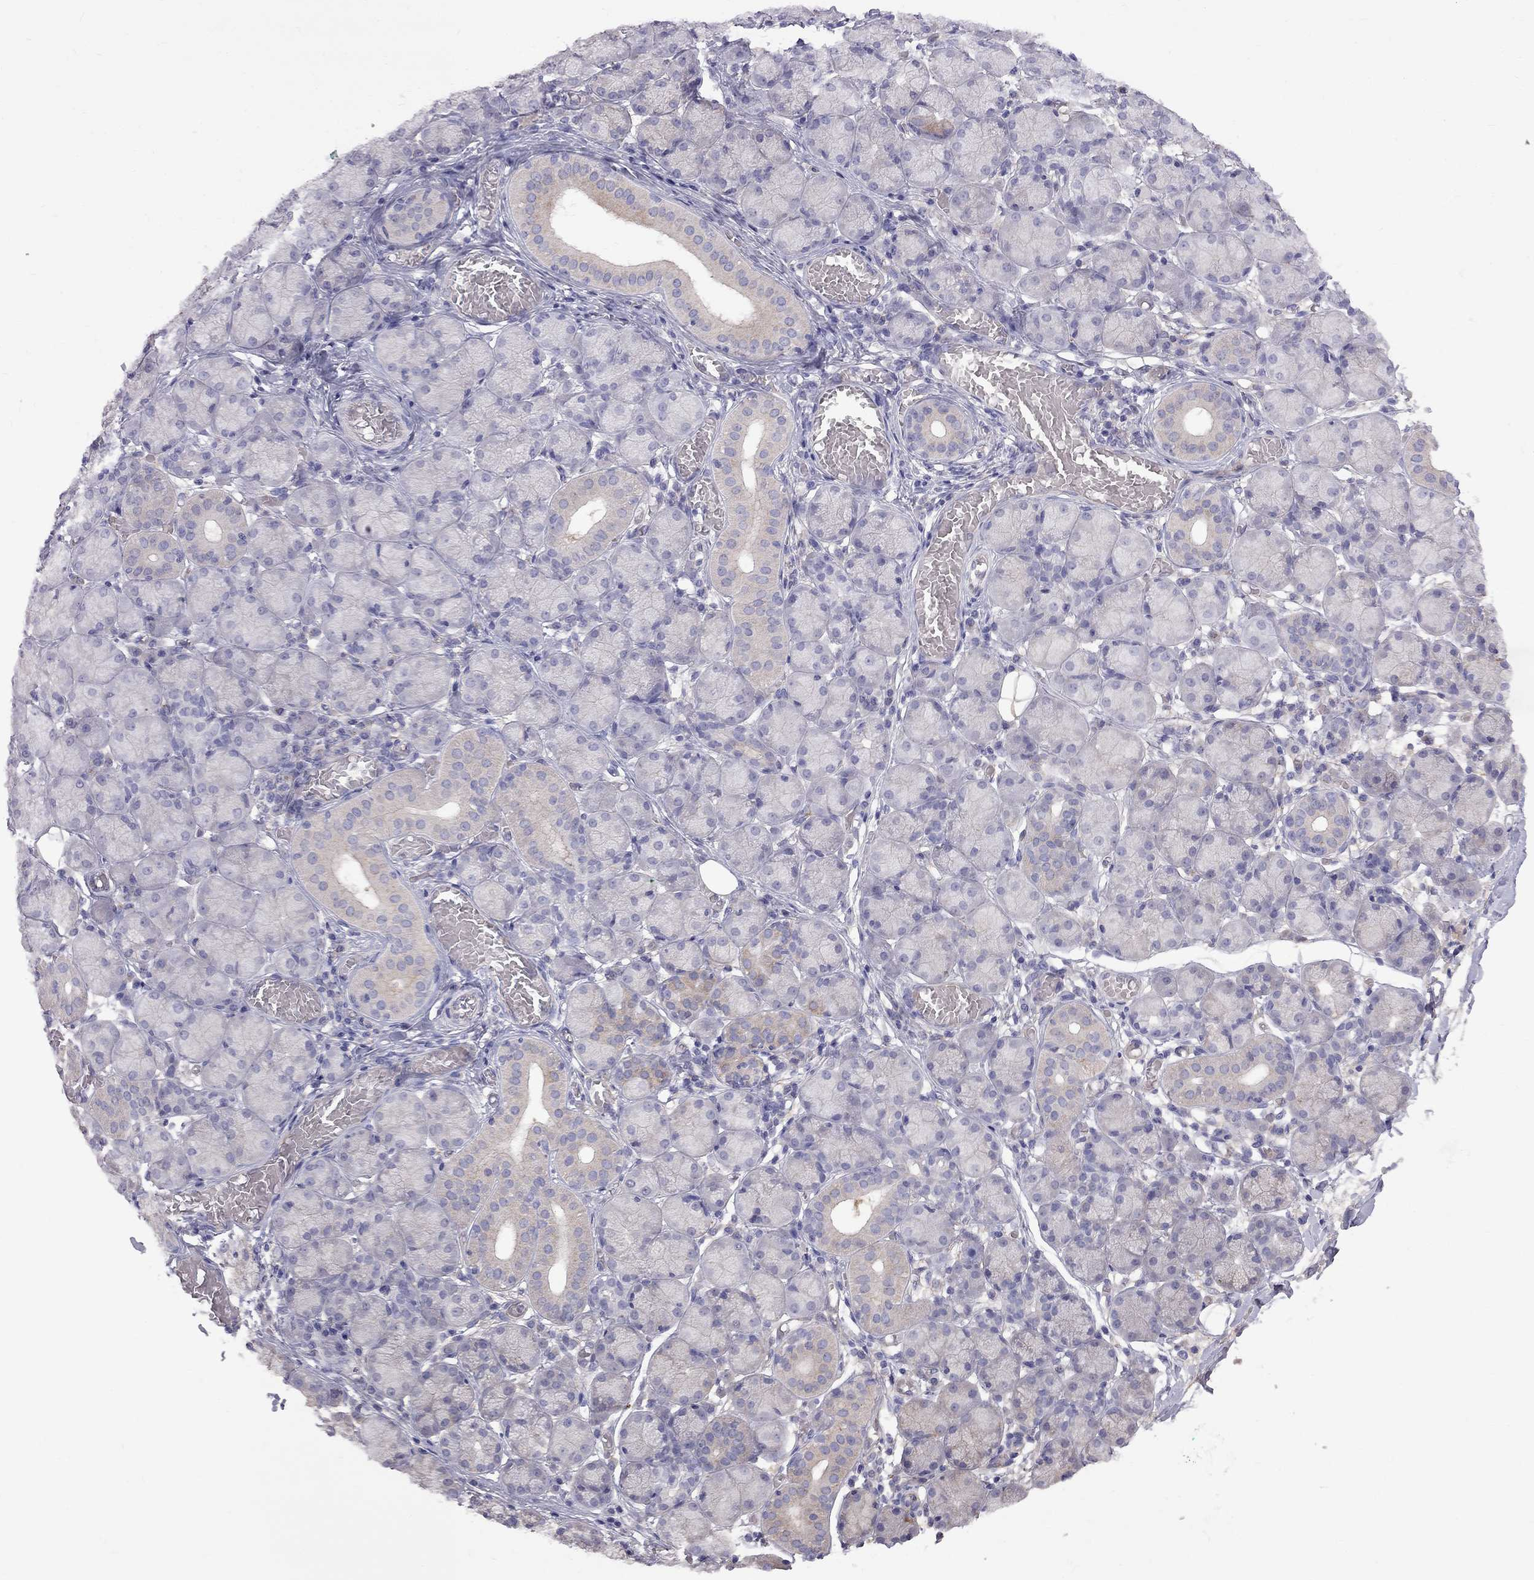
{"staining": {"intensity": "moderate", "quantity": "<25%", "location": "cytoplasmic/membranous"}, "tissue": "salivary gland", "cell_type": "Glandular cells", "image_type": "normal", "snomed": [{"axis": "morphology", "description": "Normal tissue, NOS"}, {"axis": "topography", "description": "Salivary gland"}, {"axis": "topography", "description": "Peripheral nerve tissue"}], "caption": "Protein analysis of normal salivary gland exhibits moderate cytoplasmic/membranous staining in approximately <25% of glandular cells. (DAB (3,3'-diaminobenzidine) = brown stain, brightfield microscopy at high magnification).", "gene": "EIF4E3", "patient": {"sex": "female", "age": 24}}